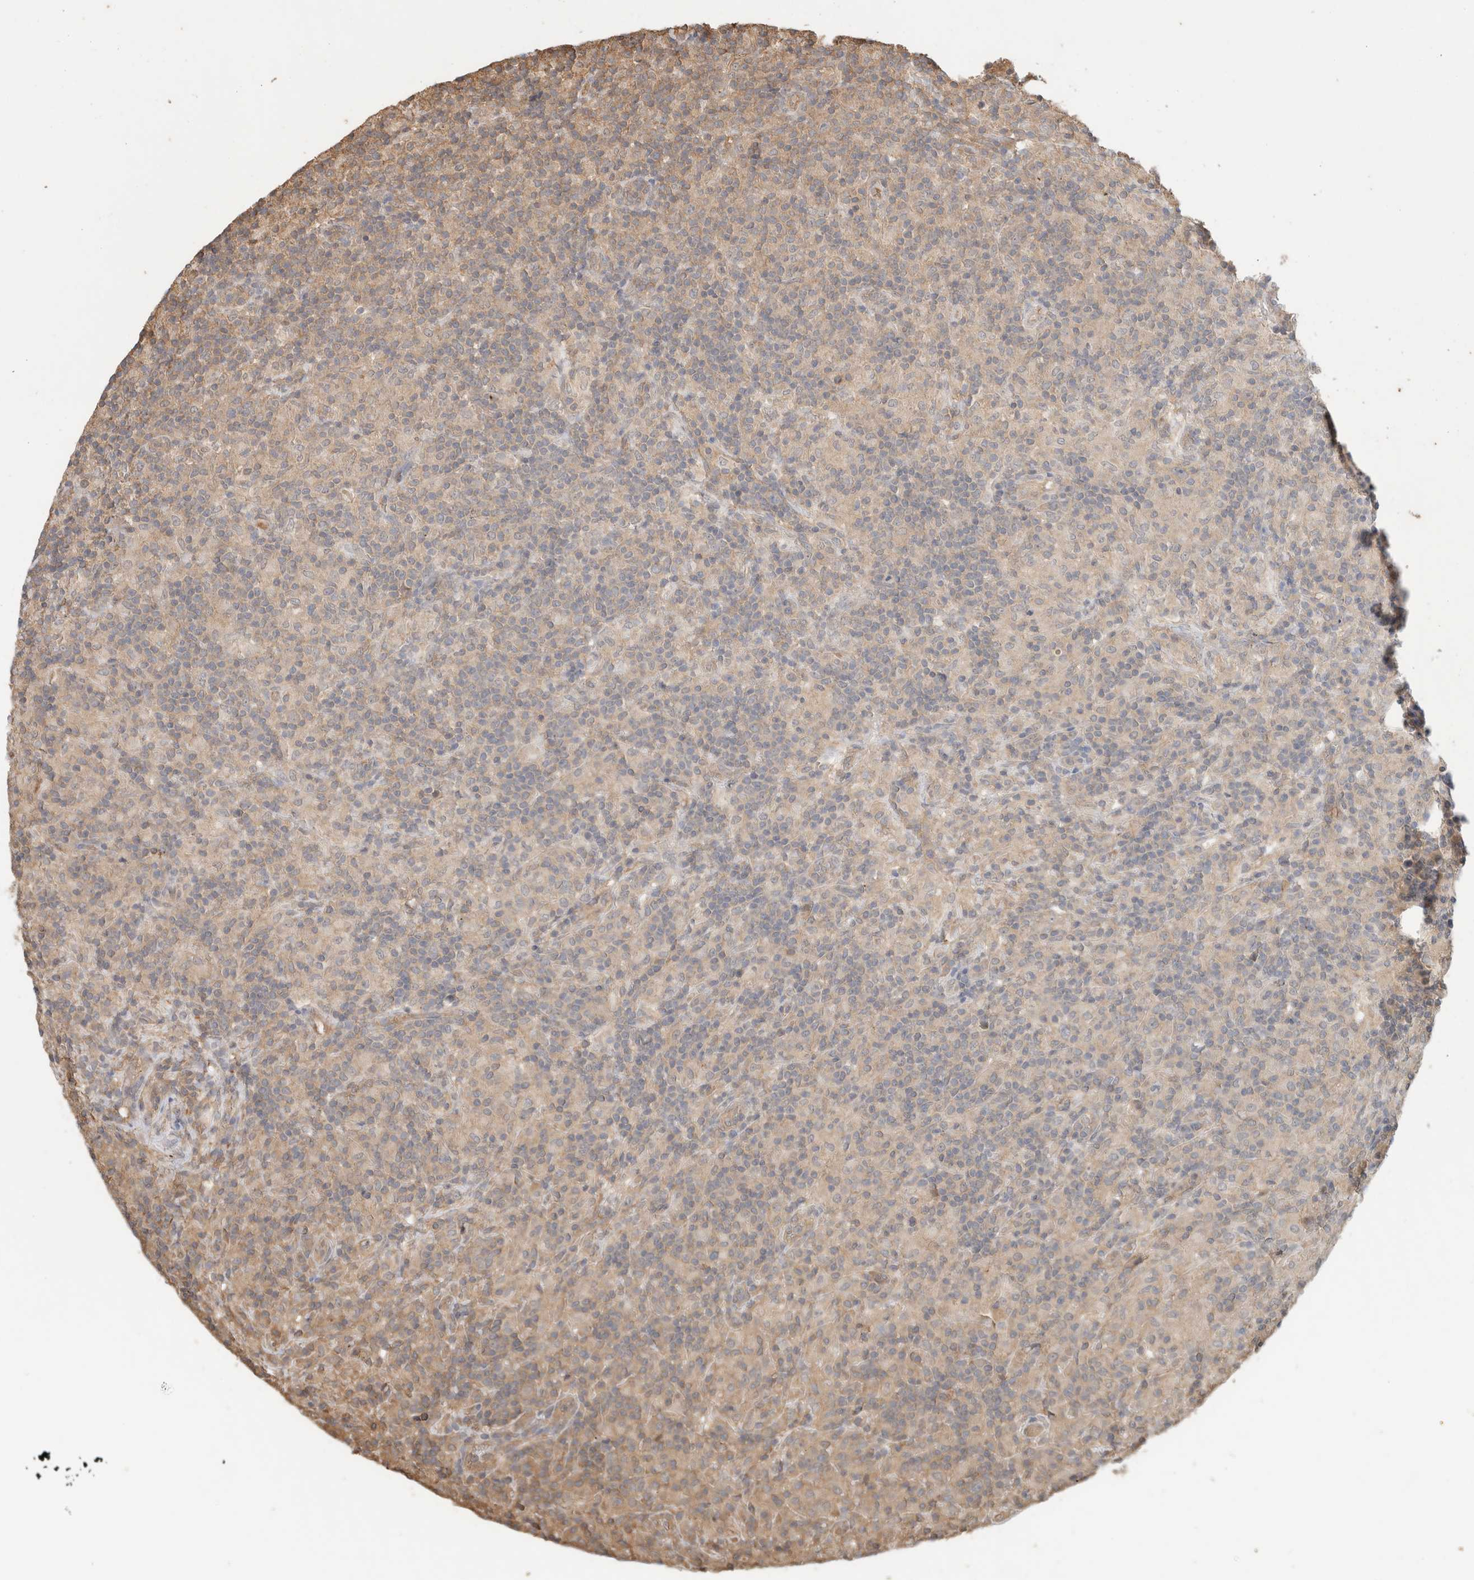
{"staining": {"intensity": "negative", "quantity": "none", "location": "none"}, "tissue": "lymphoma", "cell_type": "Tumor cells", "image_type": "cancer", "snomed": [{"axis": "morphology", "description": "Hodgkin's disease, NOS"}, {"axis": "topography", "description": "Lymph node"}], "caption": "Tumor cells are negative for protein expression in human lymphoma.", "gene": "YWHAH", "patient": {"sex": "male", "age": 70}}